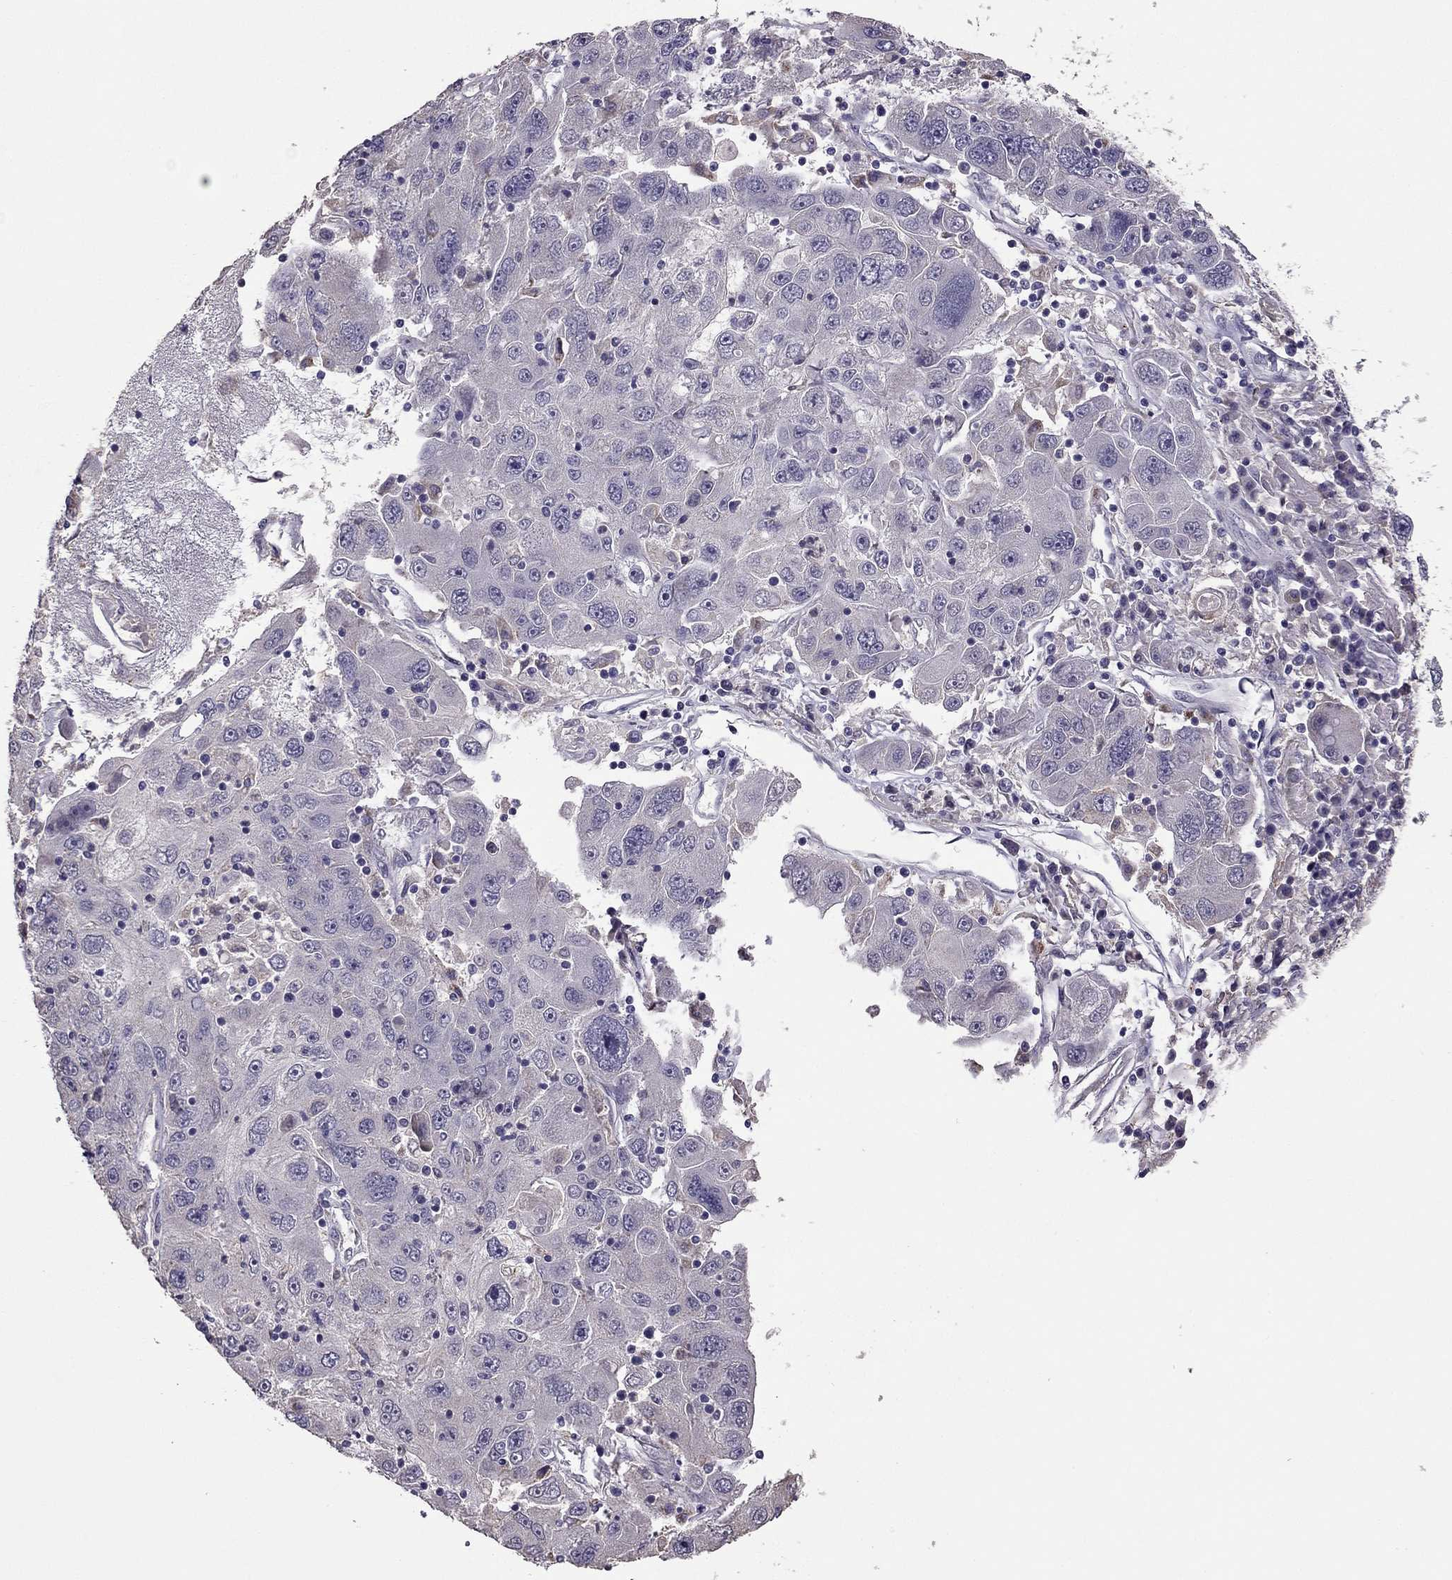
{"staining": {"intensity": "negative", "quantity": "none", "location": "none"}, "tissue": "stomach cancer", "cell_type": "Tumor cells", "image_type": "cancer", "snomed": [{"axis": "morphology", "description": "Adenocarcinoma, NOS"}, {"axis": "topography", "description": "Stomach"}], "caption": "Human stomach adenocarcinoma stained for a protein using IHC shows no expression in tumor cells.", "gene": "CDH9", "patient": {"sex": "male", "age": 56}}